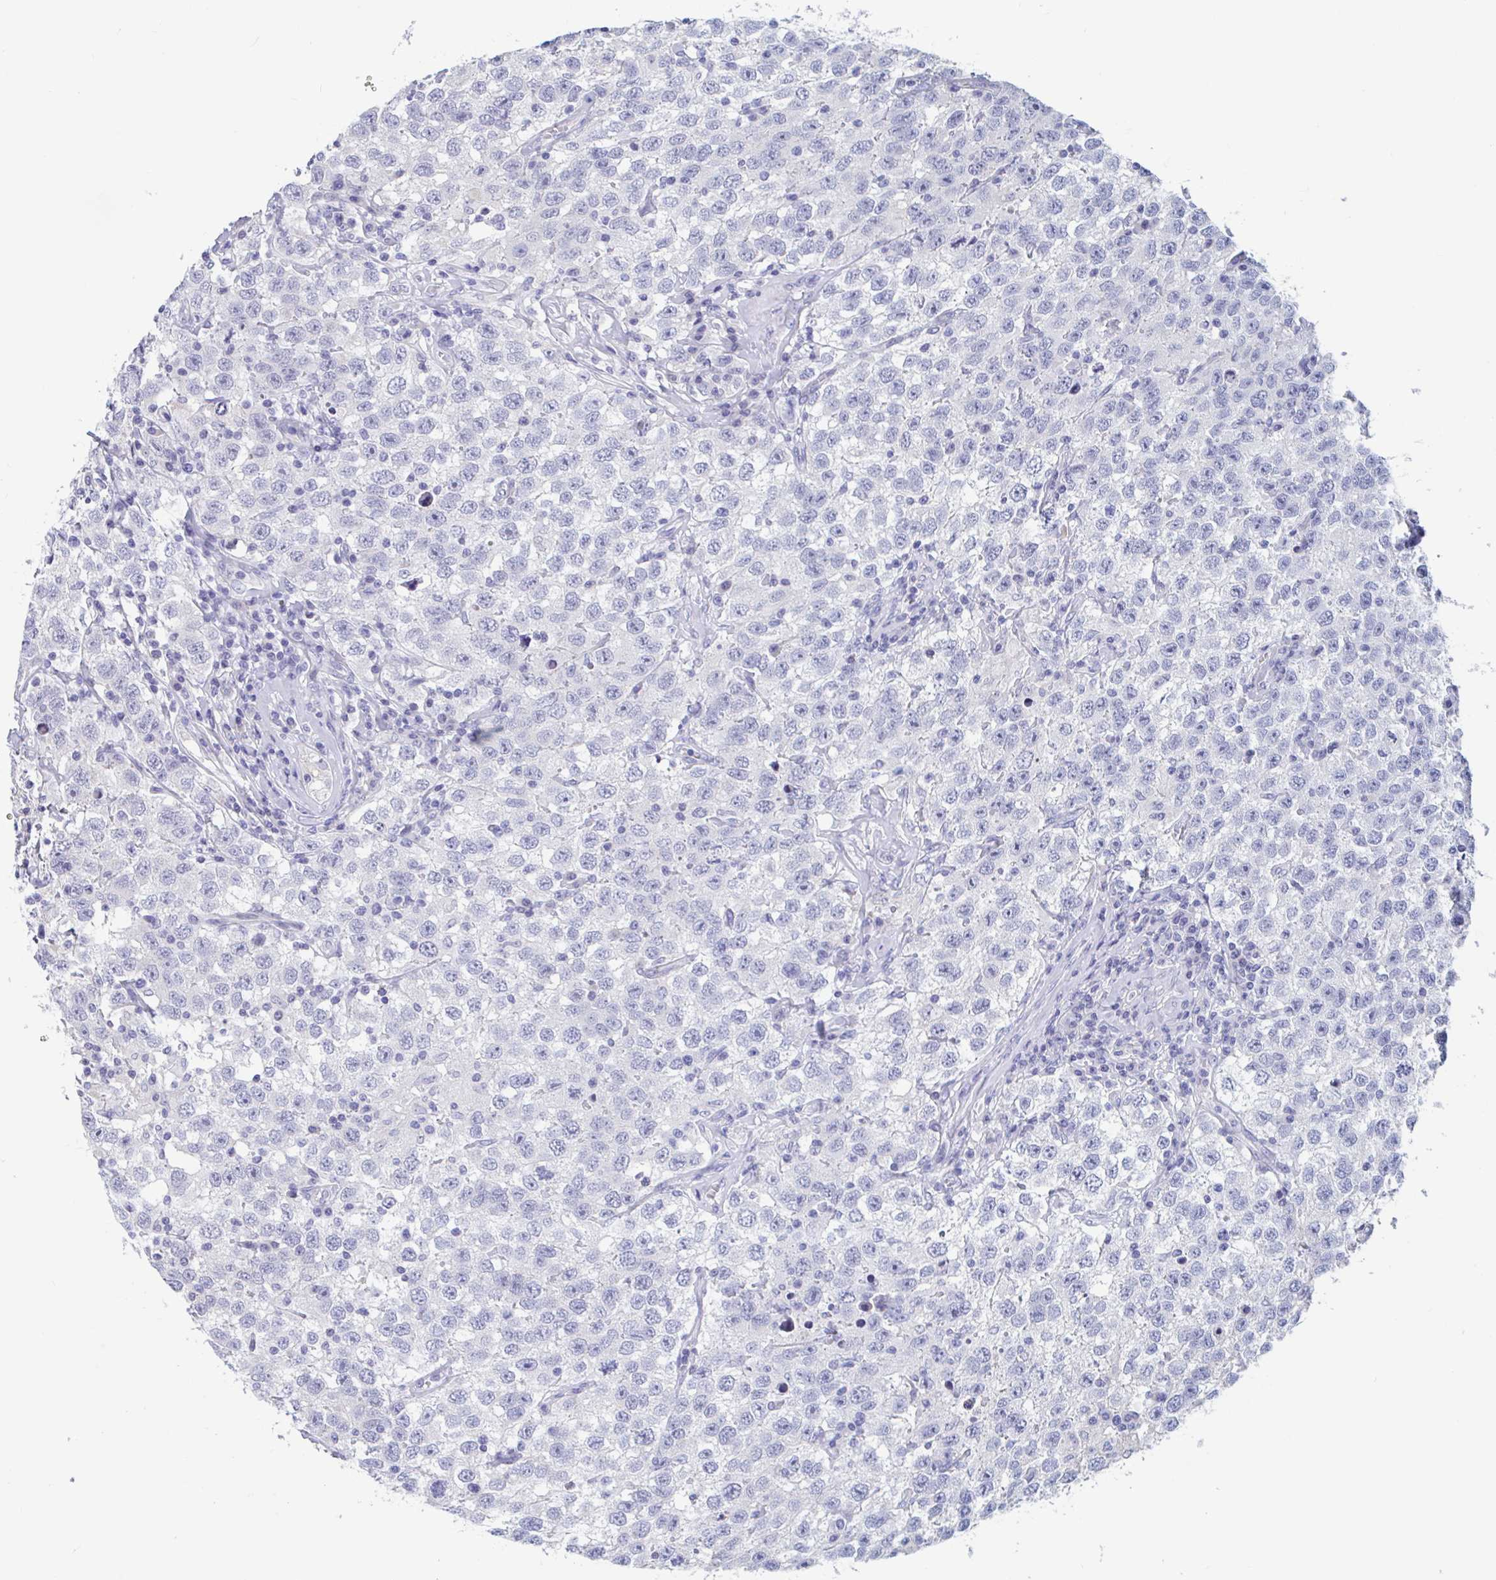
{"staining": {"intensity": "negative", "quantity": "none", "location": "none"}, "tissue": "testis cancer", "cell_type": "Tumor cells", "image_type": "cancer", "snomed": [{"axis": "morphology", "description": "Seminoma, NOS"}, {"axis": "topography", "description": "Testis"}], "caption": "Histopathology image shows no protein expression in tumor cells of testis cancer (seminoma) tissue.", "gene": "UNKL", "patient": {"sex": "male", "age": 41}}